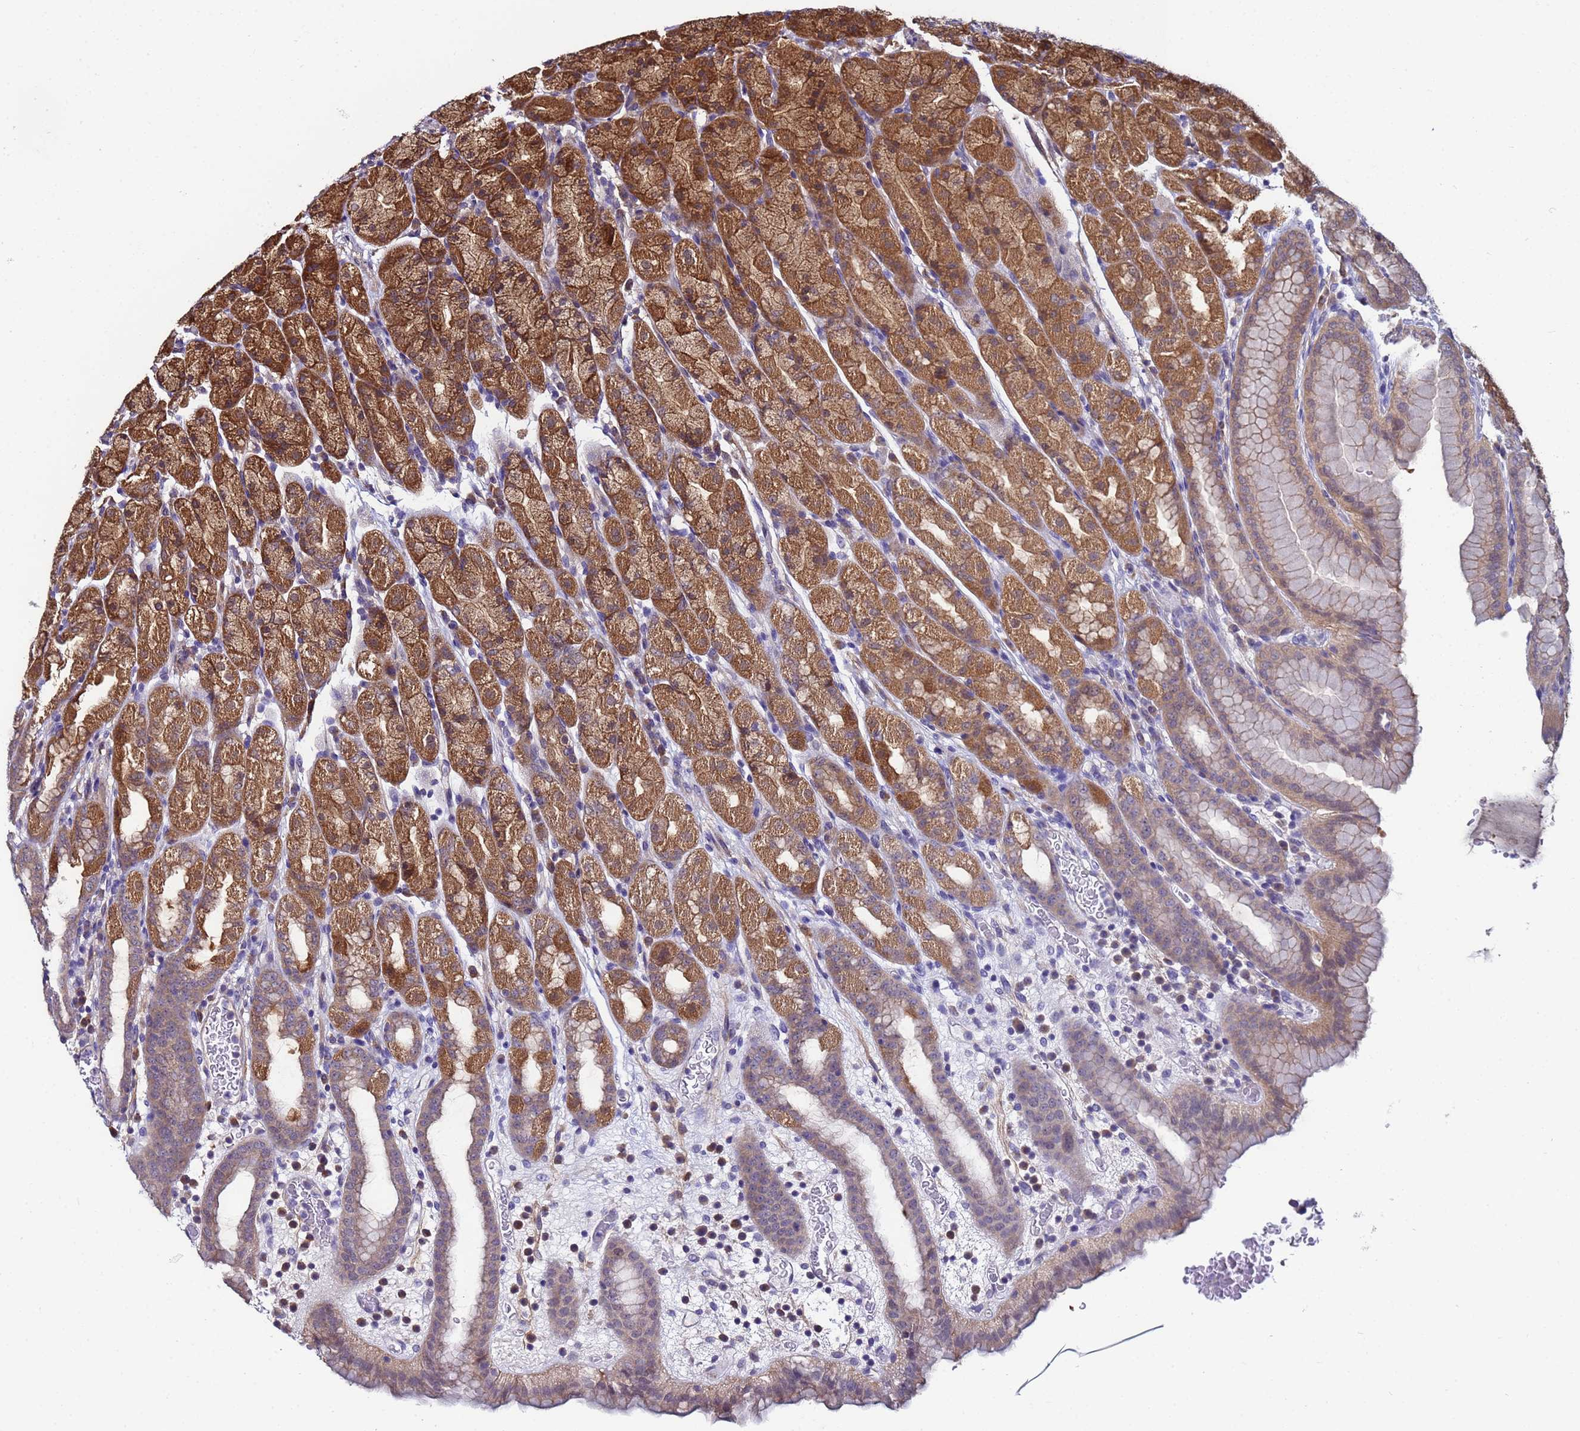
{"staining": {"intensity": "strong", "quantity": "25%-75%", "location": "cytoplasmic/membranous"}, "tissue": "stomach", "cell_type": "Glandular cells", "image_type": "normal", "snomed": [{"axis": "morphology", "description": "Normal tissue, NOS"}, {"axis": "topography", "description": "Stomach, upper"}], "caption": "Immunohistochemistry of normal human stomach displays high levels of strong cytoplasmic/membranous staining in approximately 25%-75% of glandular cells. (DAB IHC, brown staining for protein, blue staining for nuclei).", "gene": "NAXE", "patient": {"sex": "male", "age": 68}}